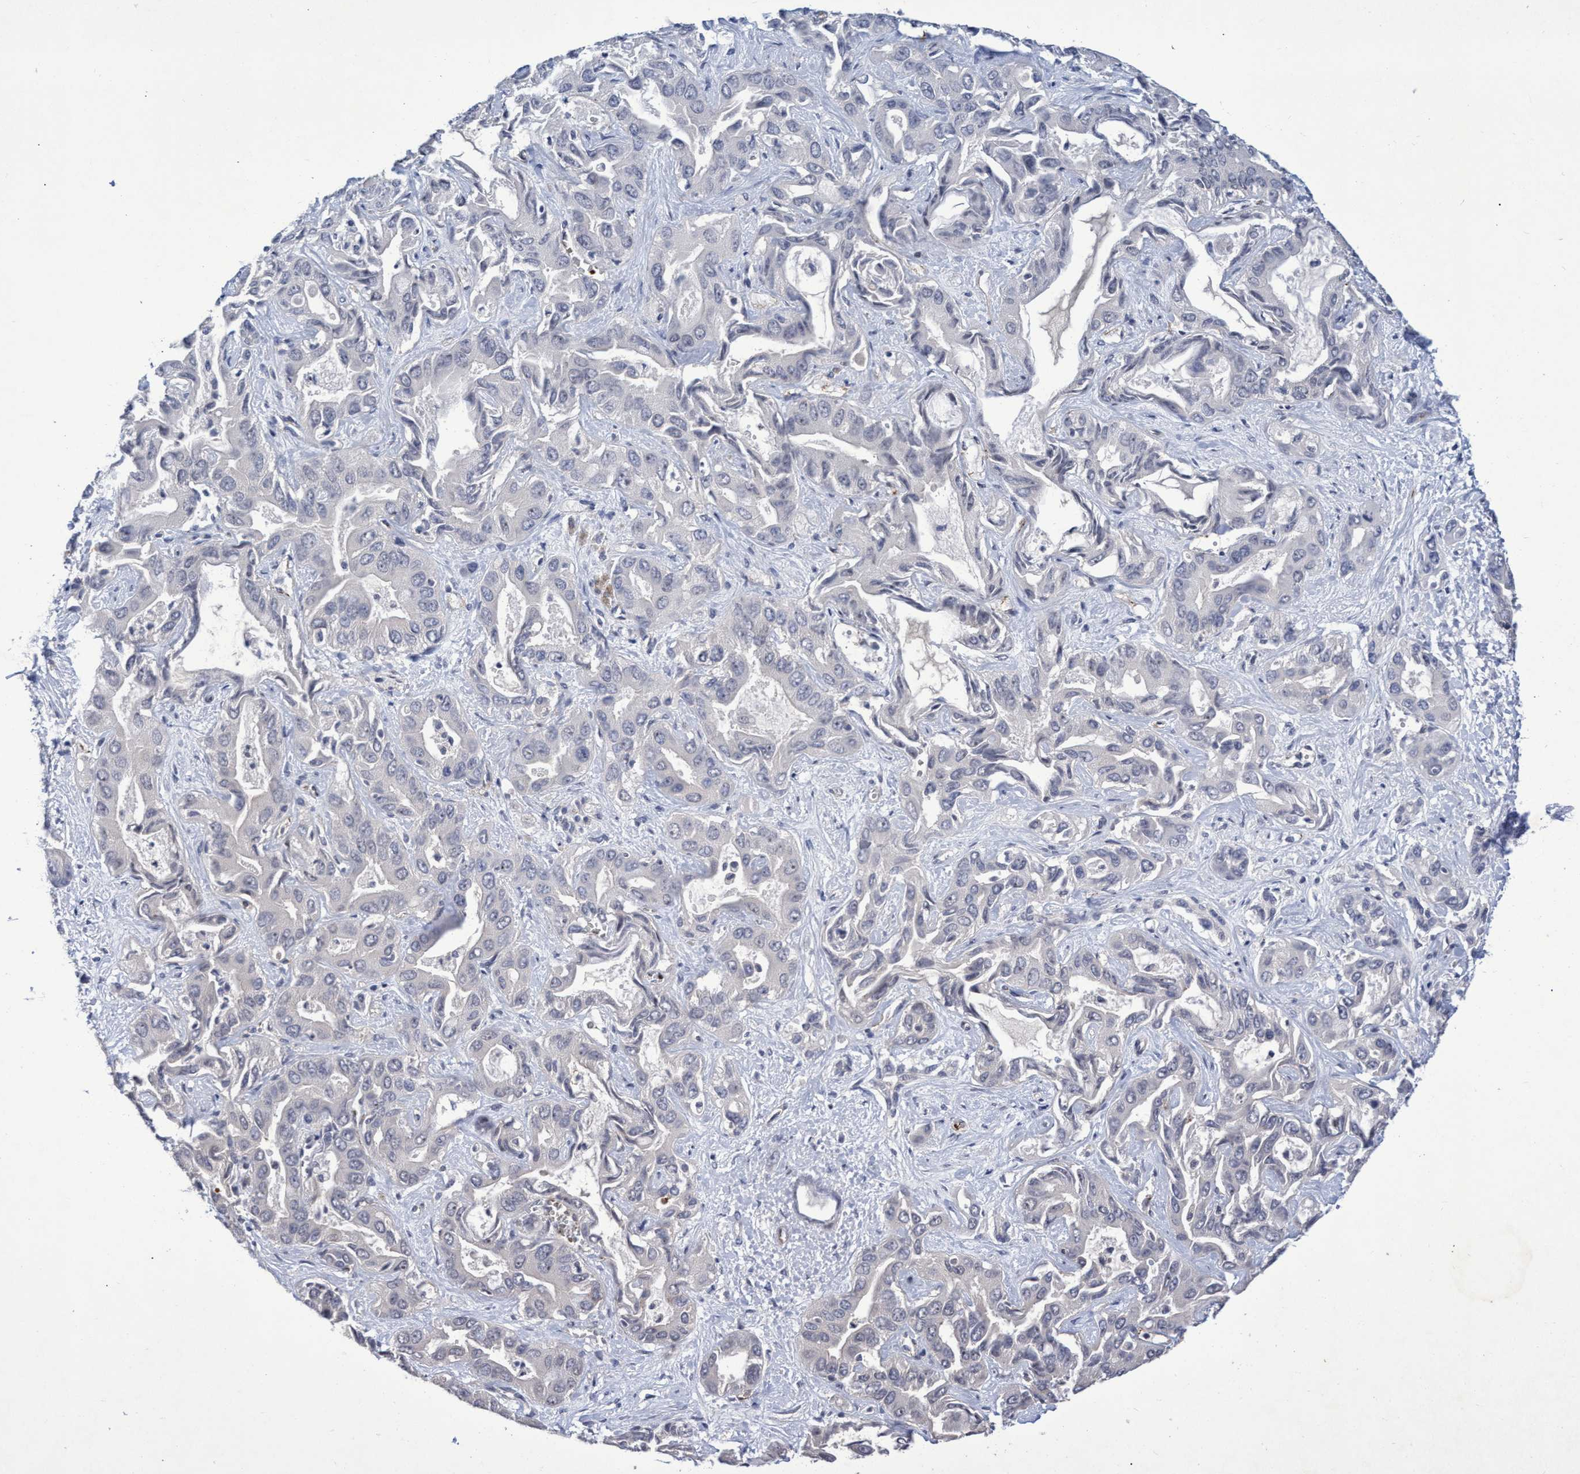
{"staining": {"intensity": "negative", "quantity": "none", "location": "none"}, "tissue": "liver cancer", "cell_type": "Tumor cells", "image_type": "cancer", "snomed": [{"axis": "morphology", "description": "Cholangiocarcinoma"}, {"axis": "topography", "description": "Liver"}], "caption": "This micrograph is of cholangiocarcinoma (liver) stained with immunohistochemistry to label a protein in brown with the nuclei are counter-stained blue. There is no staining in tumor cells. Brightfield microscopy of immunohistochemistry stained with DAB (brown) and hematoxylin (blue), captured at high magnification.", "gene": "ZNF750", "patient": {"sex": "female", "age": 52}}